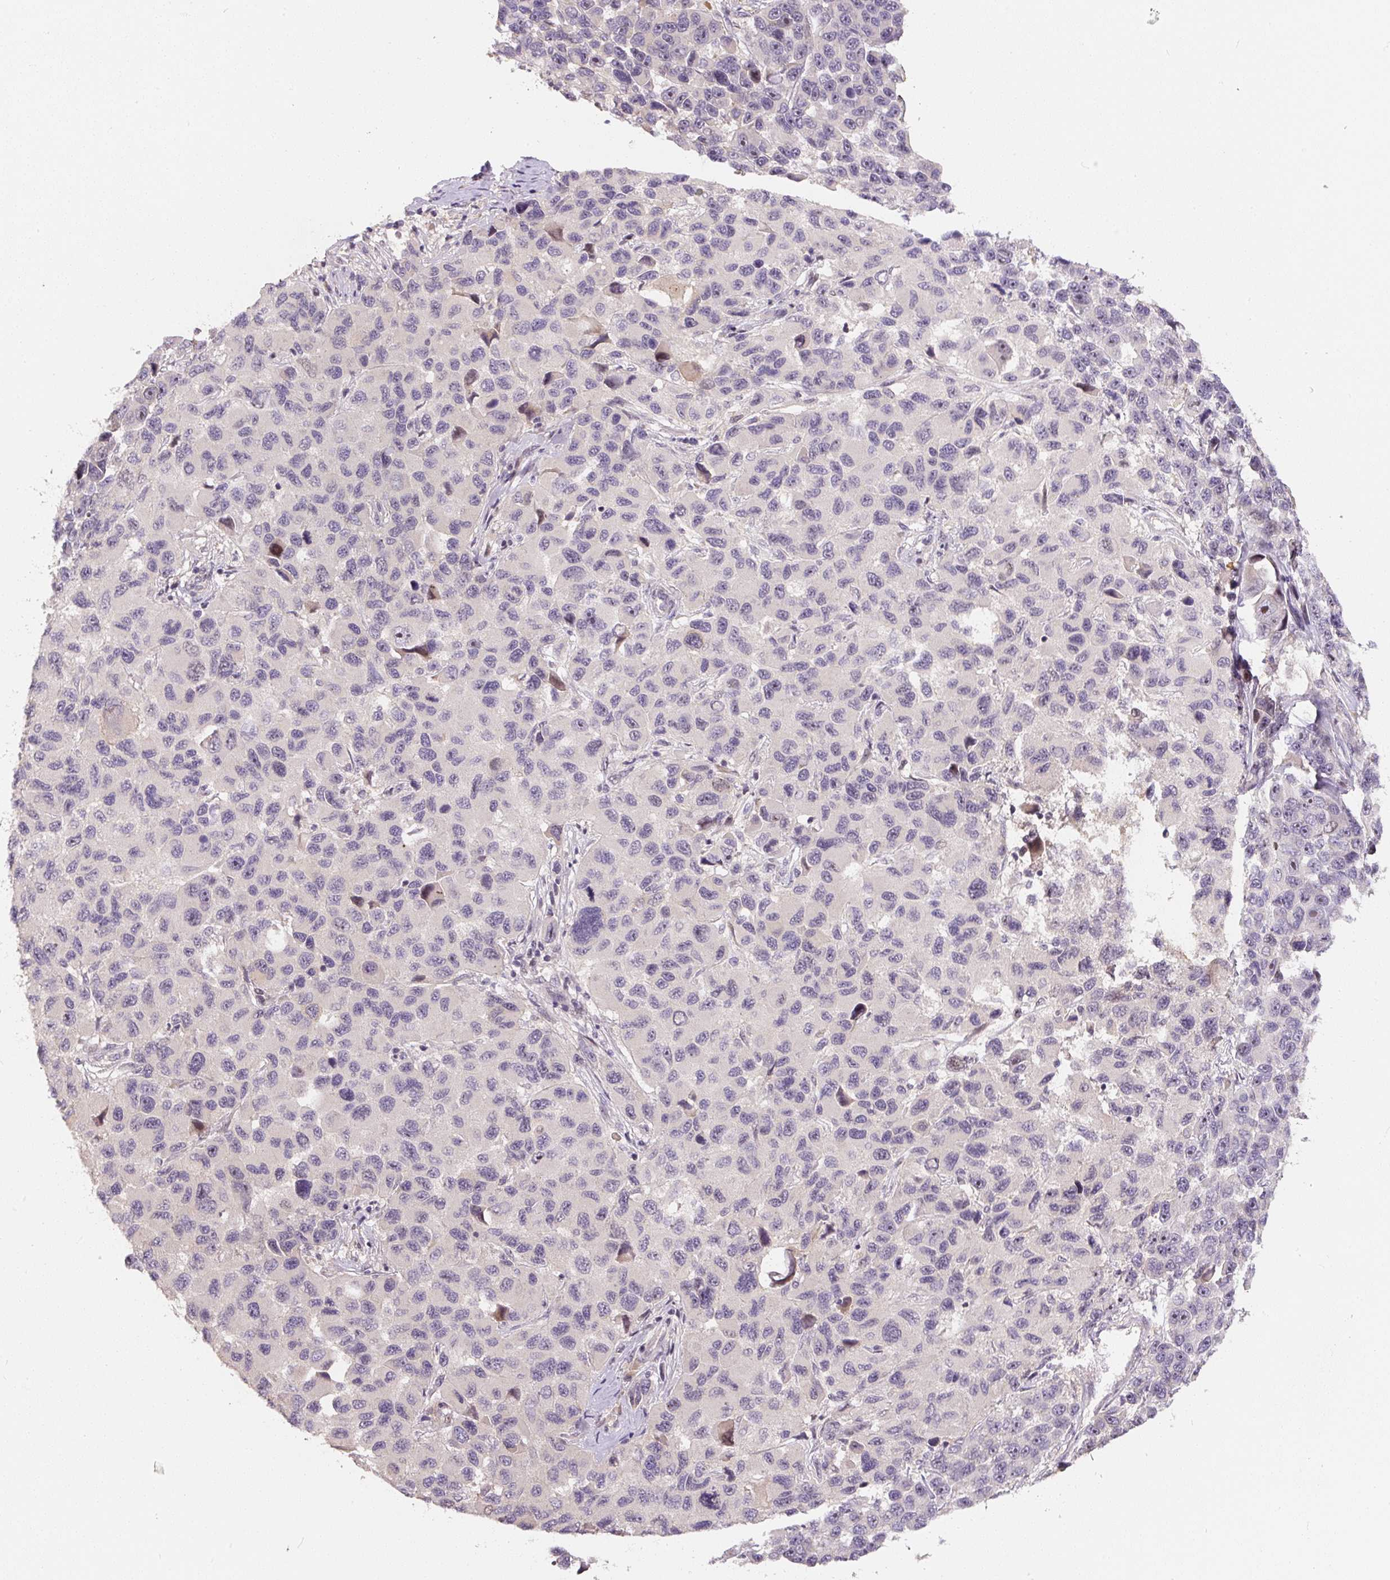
{"staining": {"intensity": "moderate", "quantity": "<25%", "location": "nuclear"}, "tissue": "melanoma", "cell_type": "Tumor cells", "image_type": "cancer", "snomed": [{"axis": "morphology", "description": "Malignant melanoma, NOS"}, {"axis": "topography", "description": "Skin"}], "caption": "A low amount of moderate nuclear staining is appreciated in approximately <25% of tumor cells in melanoma tissue.", "gene": "PWWP3B", "patient": {"sex": "male", "age": 53}}